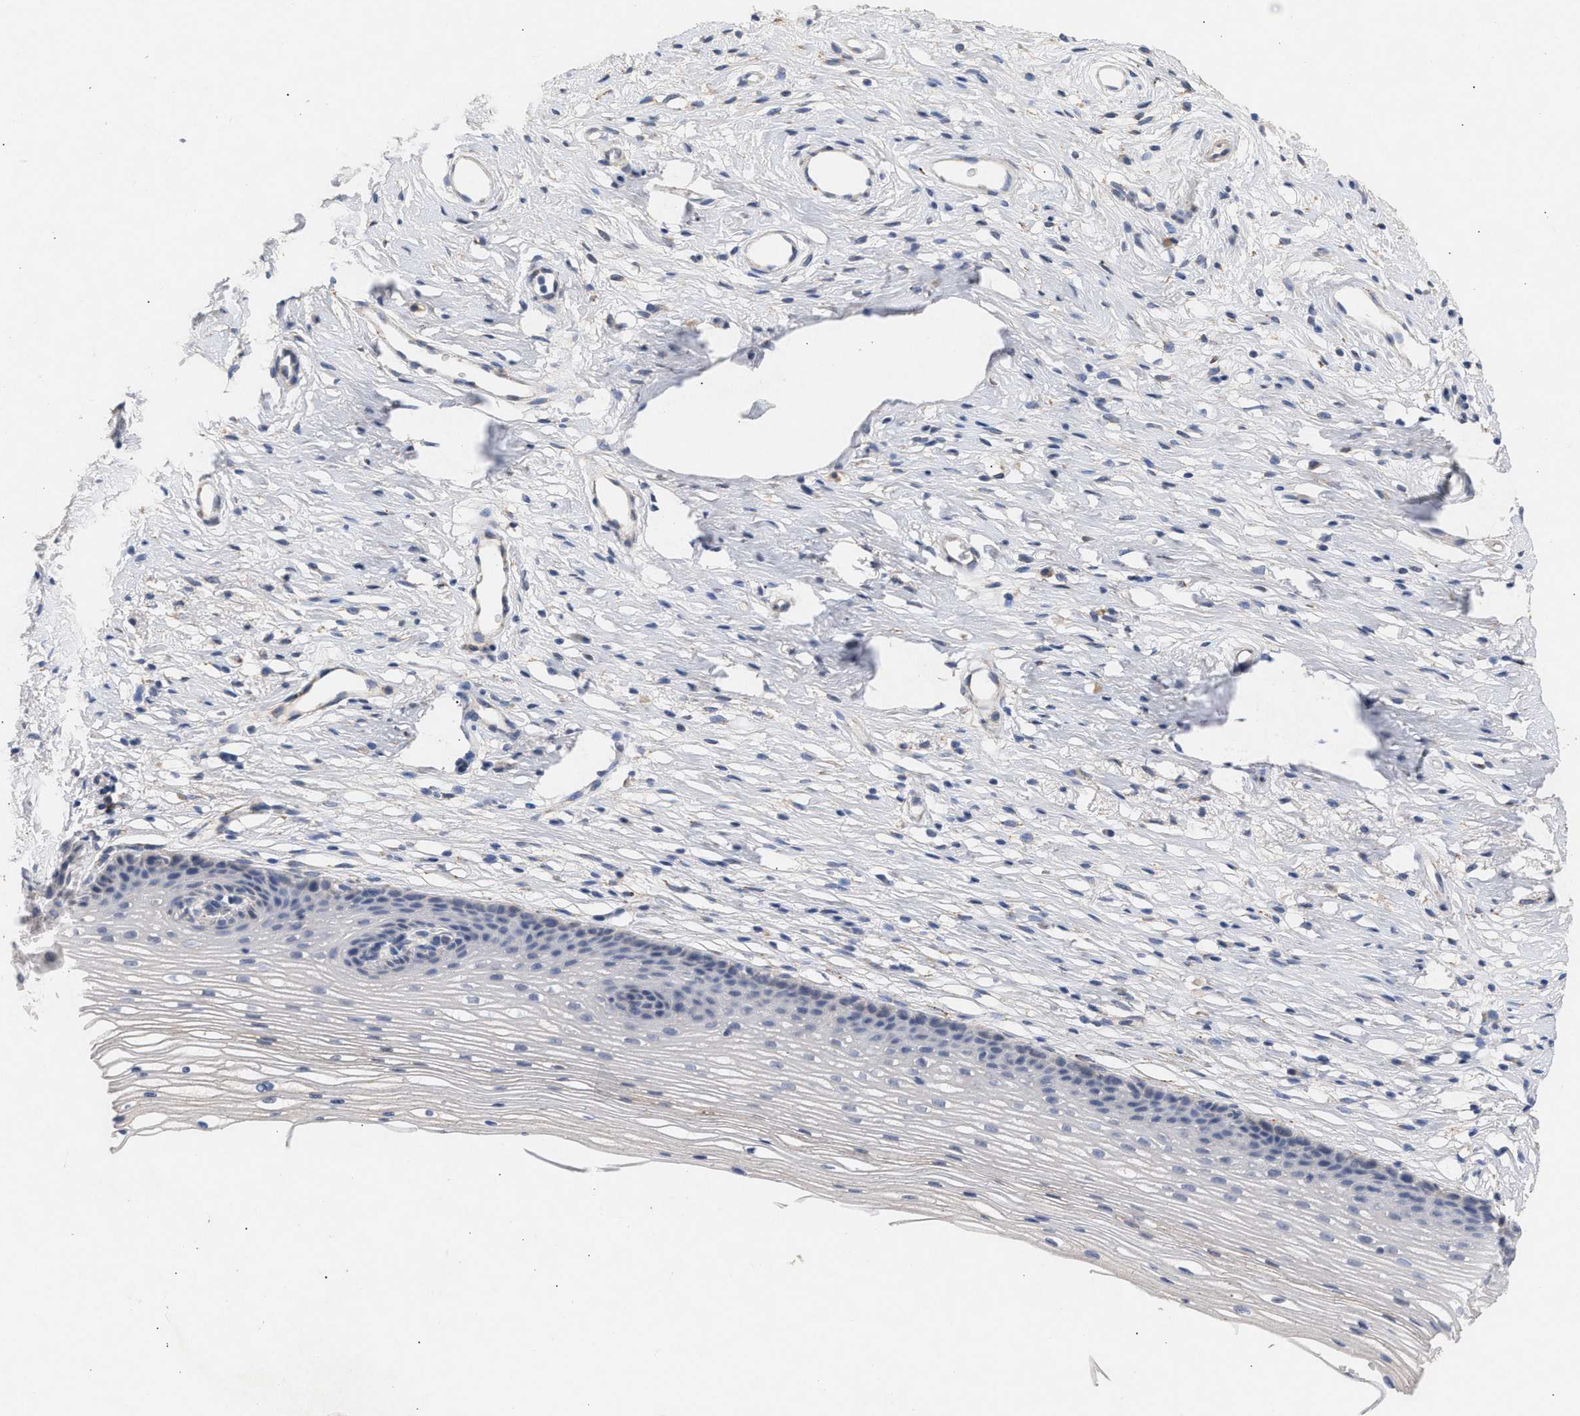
{"staining": {"intensity": "negative", "quantity": "none", "location": "none"}, "tissue": "cervix", "cell_type": "Glandular cells", "image_type": "normal", "snomed": [{"axis": "morphology", "description": "Normal tissue, NOS"}, {"axis": "topography", "description": "Cervix"}], "caption": "Immunohistochemistry (IHC) photomicrograph of unremarkable cervix: human cervix stained with DAB demonstrates no significant protein expression in glandular cells. The staining is performed using DAB (3,3'-diaminobenzidine) brown chromogen with nuclei counter-stained in using hematoxylin.", "gene": "SELENOM", "patient": {"sex": "female", "age": 77}}